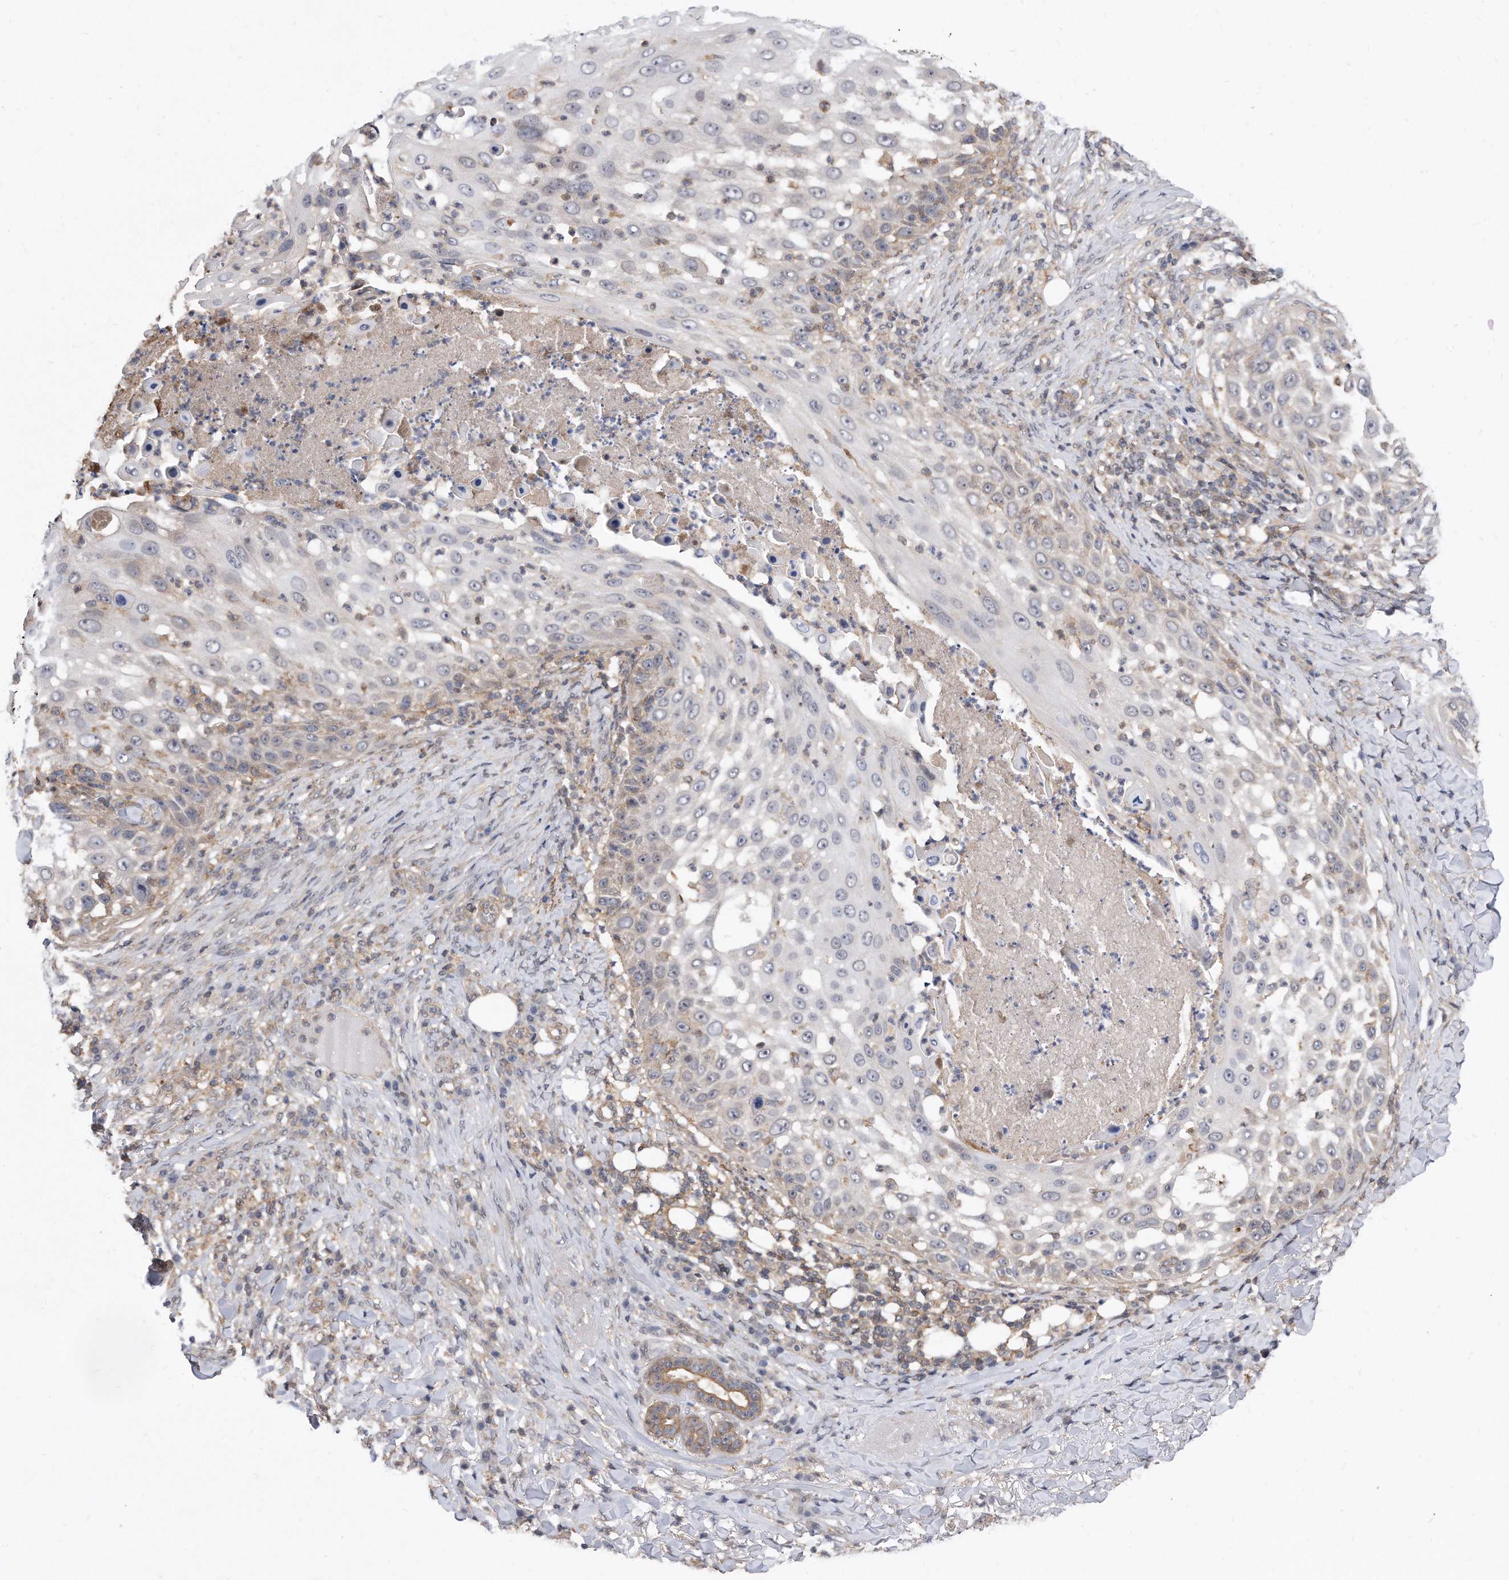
{"staining": {"intensity": "weak", "quantity": "<25%", "location": "cytoplasmic/membranous"}, "tissue": "skin cancer", "cell_type": "Tumor cells", "image_type": "cancer", "snomed": [{"axis": "morphology", "description": "Squamous cell carcinoma, NOS"}, {"axis": "topography", "description": "Skin"}], "caption": "Skin cancer stained for a protein using immunohistochemistry reveals no staining tumor cells.", "gene": "TCP1", "patient": {"sex": "female", "age": 44}}